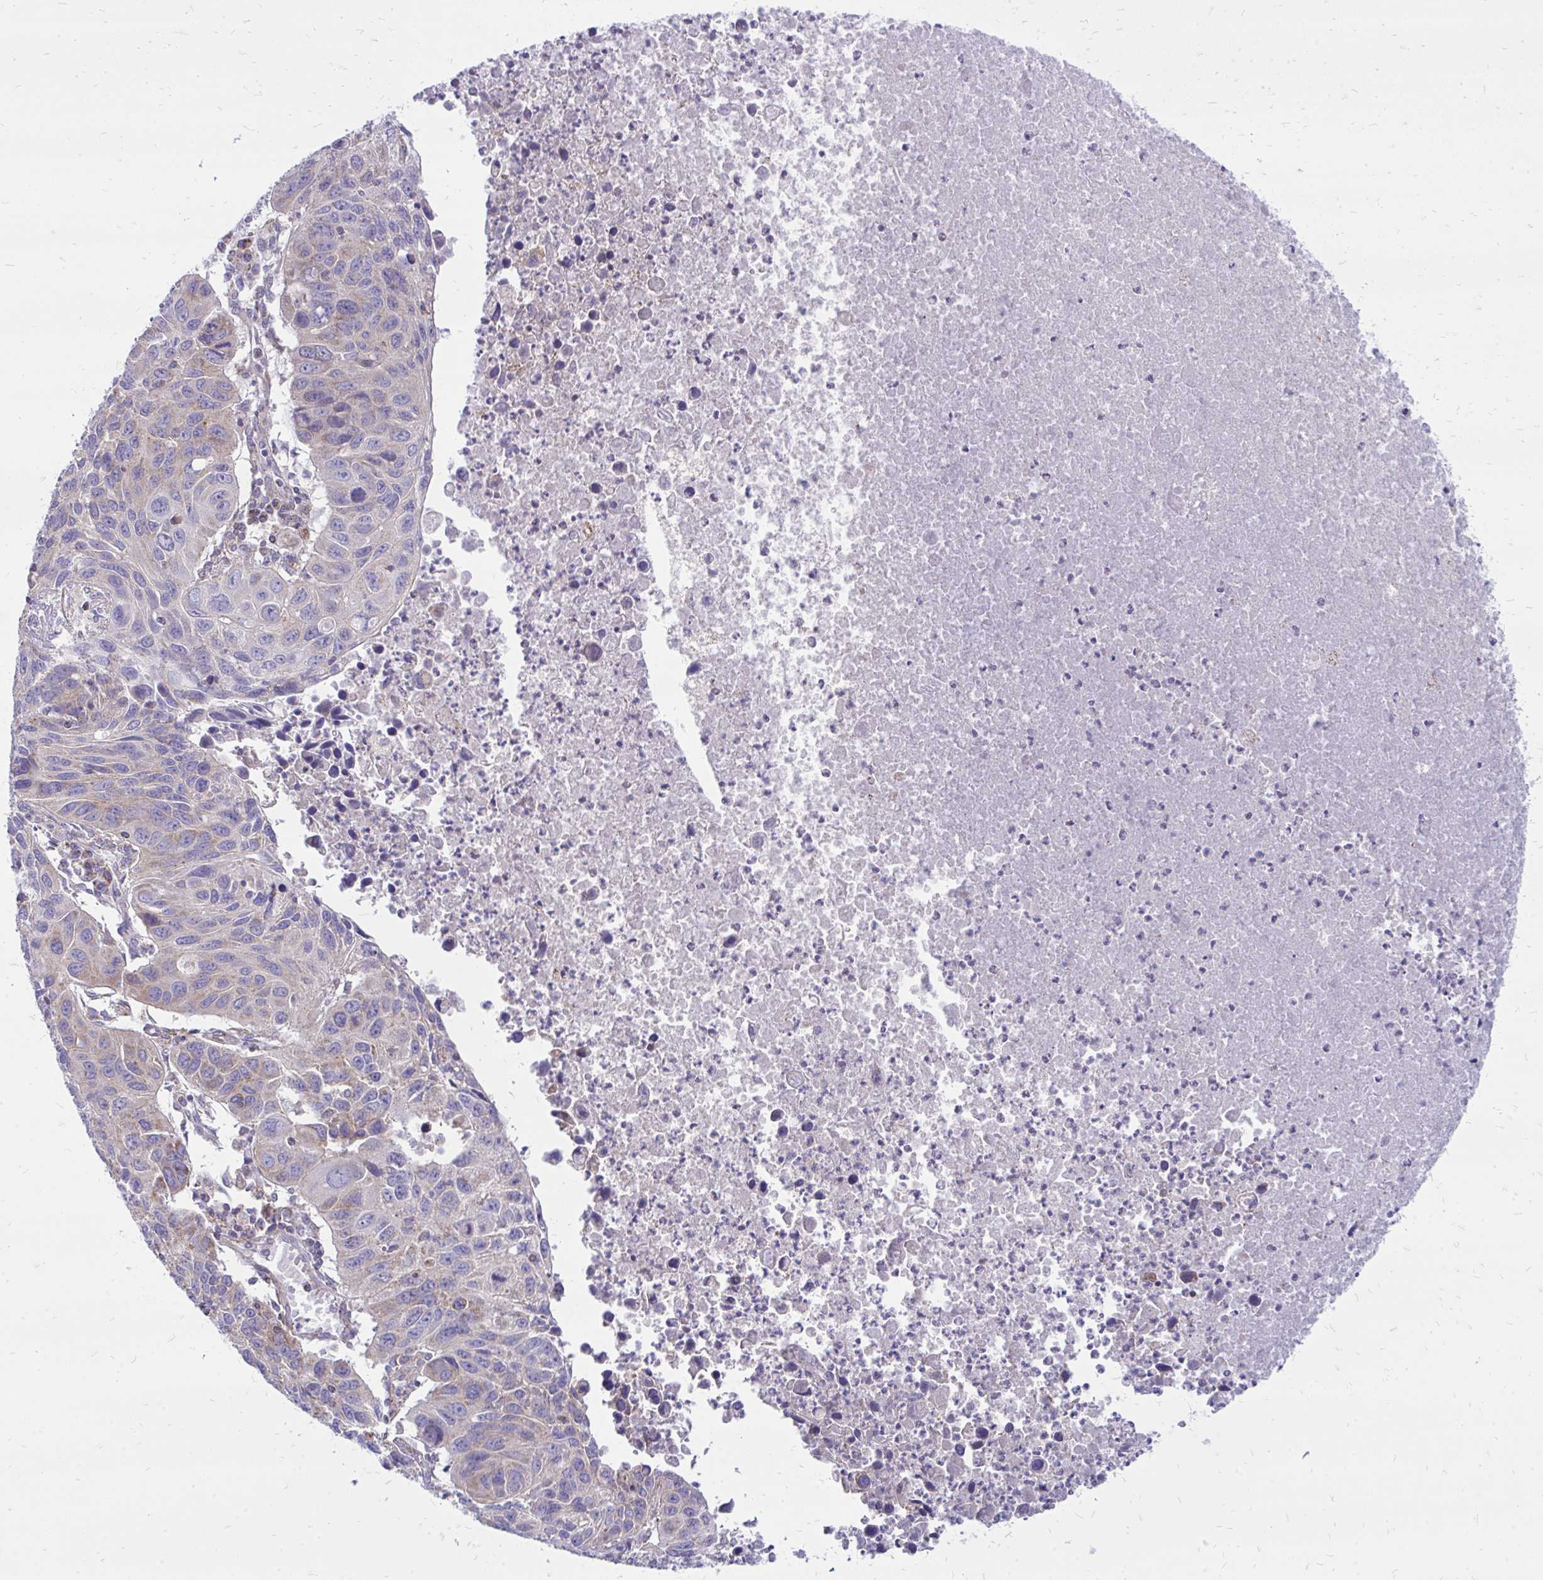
{"staining": {"intensity": "negative", "quantity": "none", "location": "none"}, "tissue": "lung cancer", "cell_type": "Tumor cells", "image_type": "cancer", "snomed": [{"axis": "morphology", "description": "Squamous cell carcinoma, NOS"}, {"axis": "topography", "description": "Lung"}], "caption": "A photomicrograph of lung squamous cell carcinoma stained for a protein shows no brown staining in tumor cells.", "gene": "SPTBN2", "patient": {"sex": "female", "age": 61}}